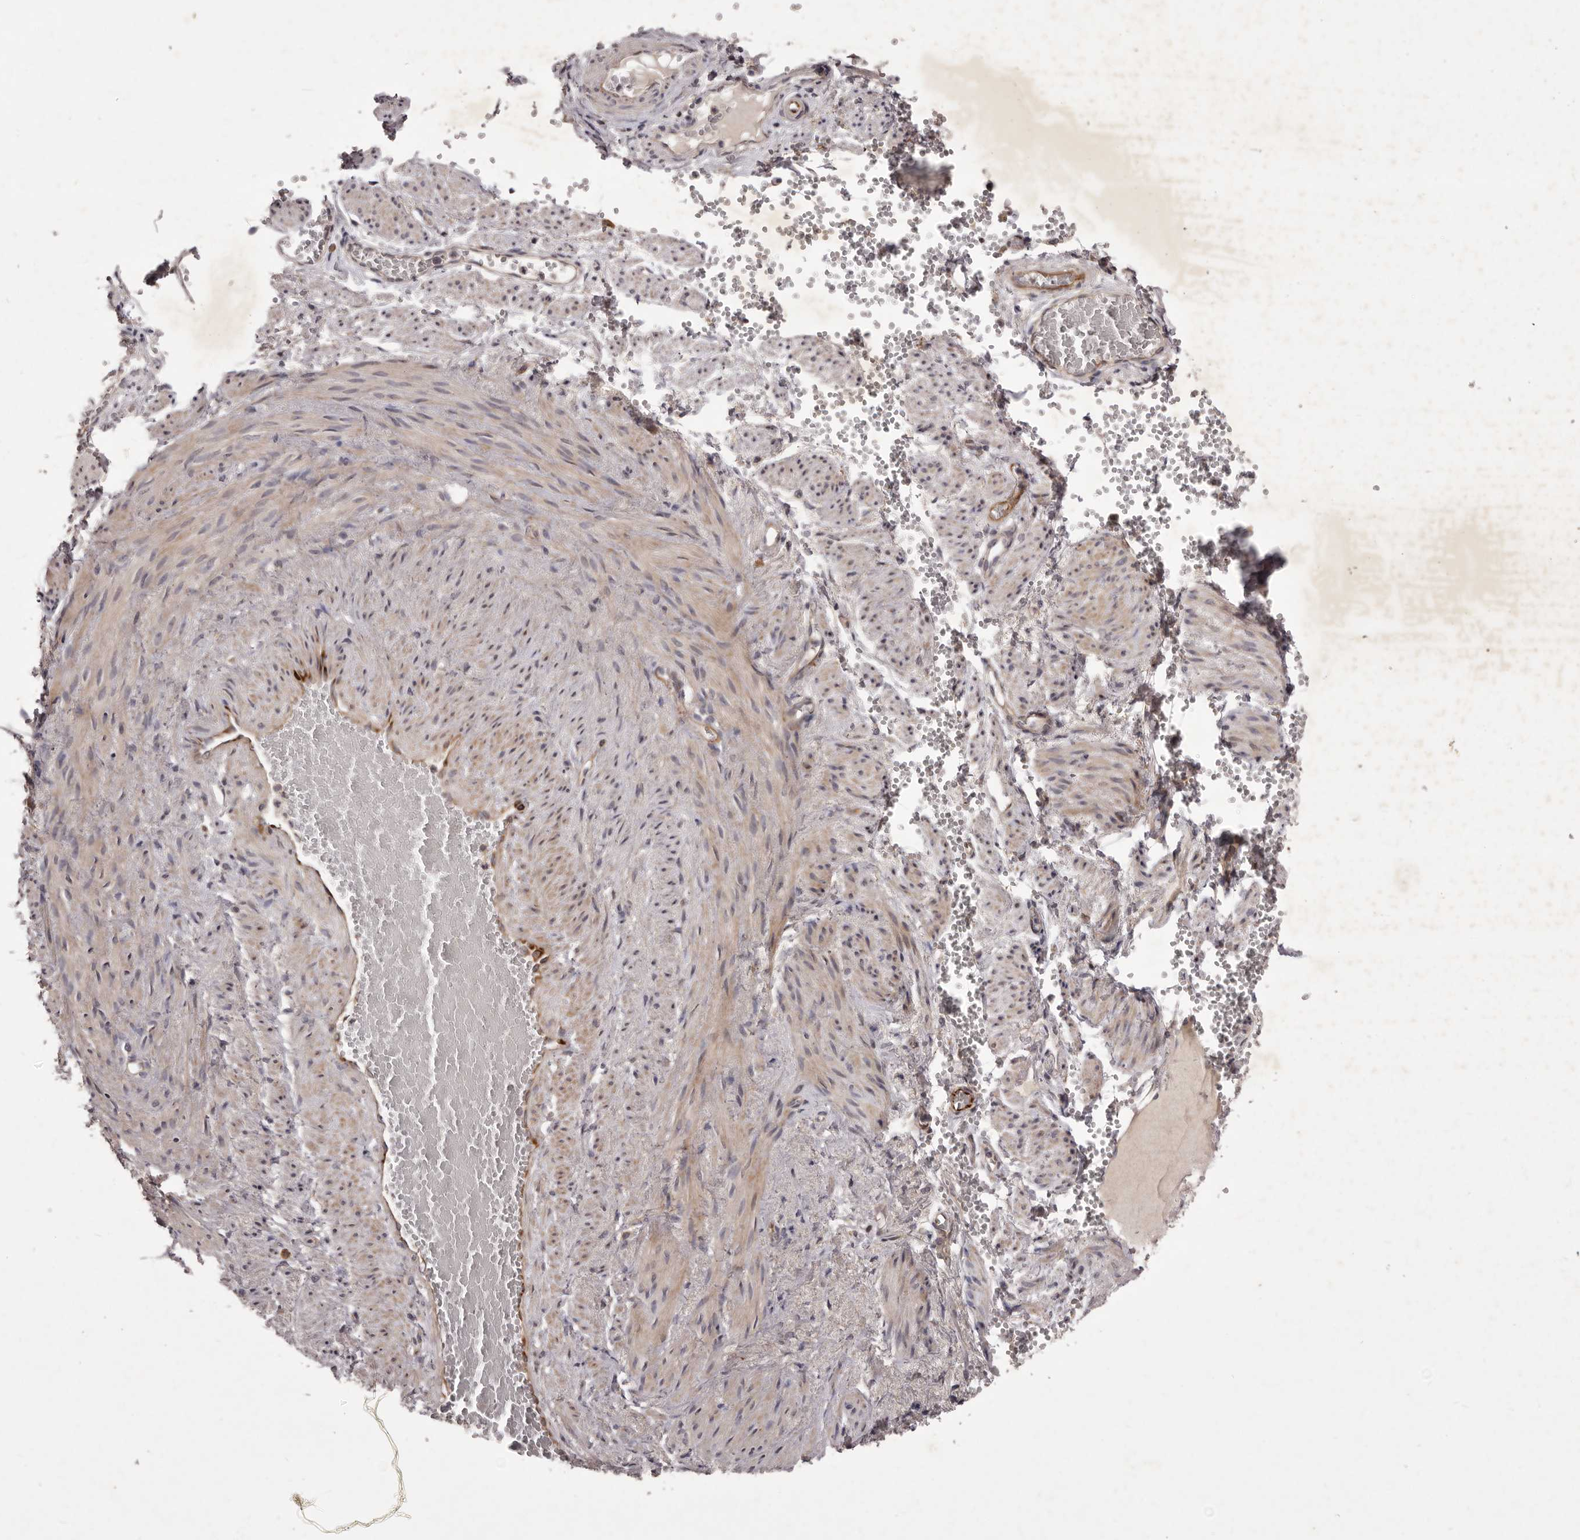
{"staining": {"intensity": "negative", "quantity": "none", "location": "none"}, "tissue": "adipose tissue", "cell_type": "Adipocytes", "image_type": "normal", "snomed": [{"axis": "morphology", "description": "Normal tissue, NOS"}, {"axis": "topography", "description": "Smooth muscle"}, {"axis": "topography", "description": "Peripheral nerve tissue"}], "caption": "Immunohistochemical staining of benign human adipose tissue reveals no significant staining in adipocytes. (Immunohistochemistry (ihc), brightfield microscopy, high magnification).", "gene": "PNRC1", "patient": {"sex": "female", "age": 39}}